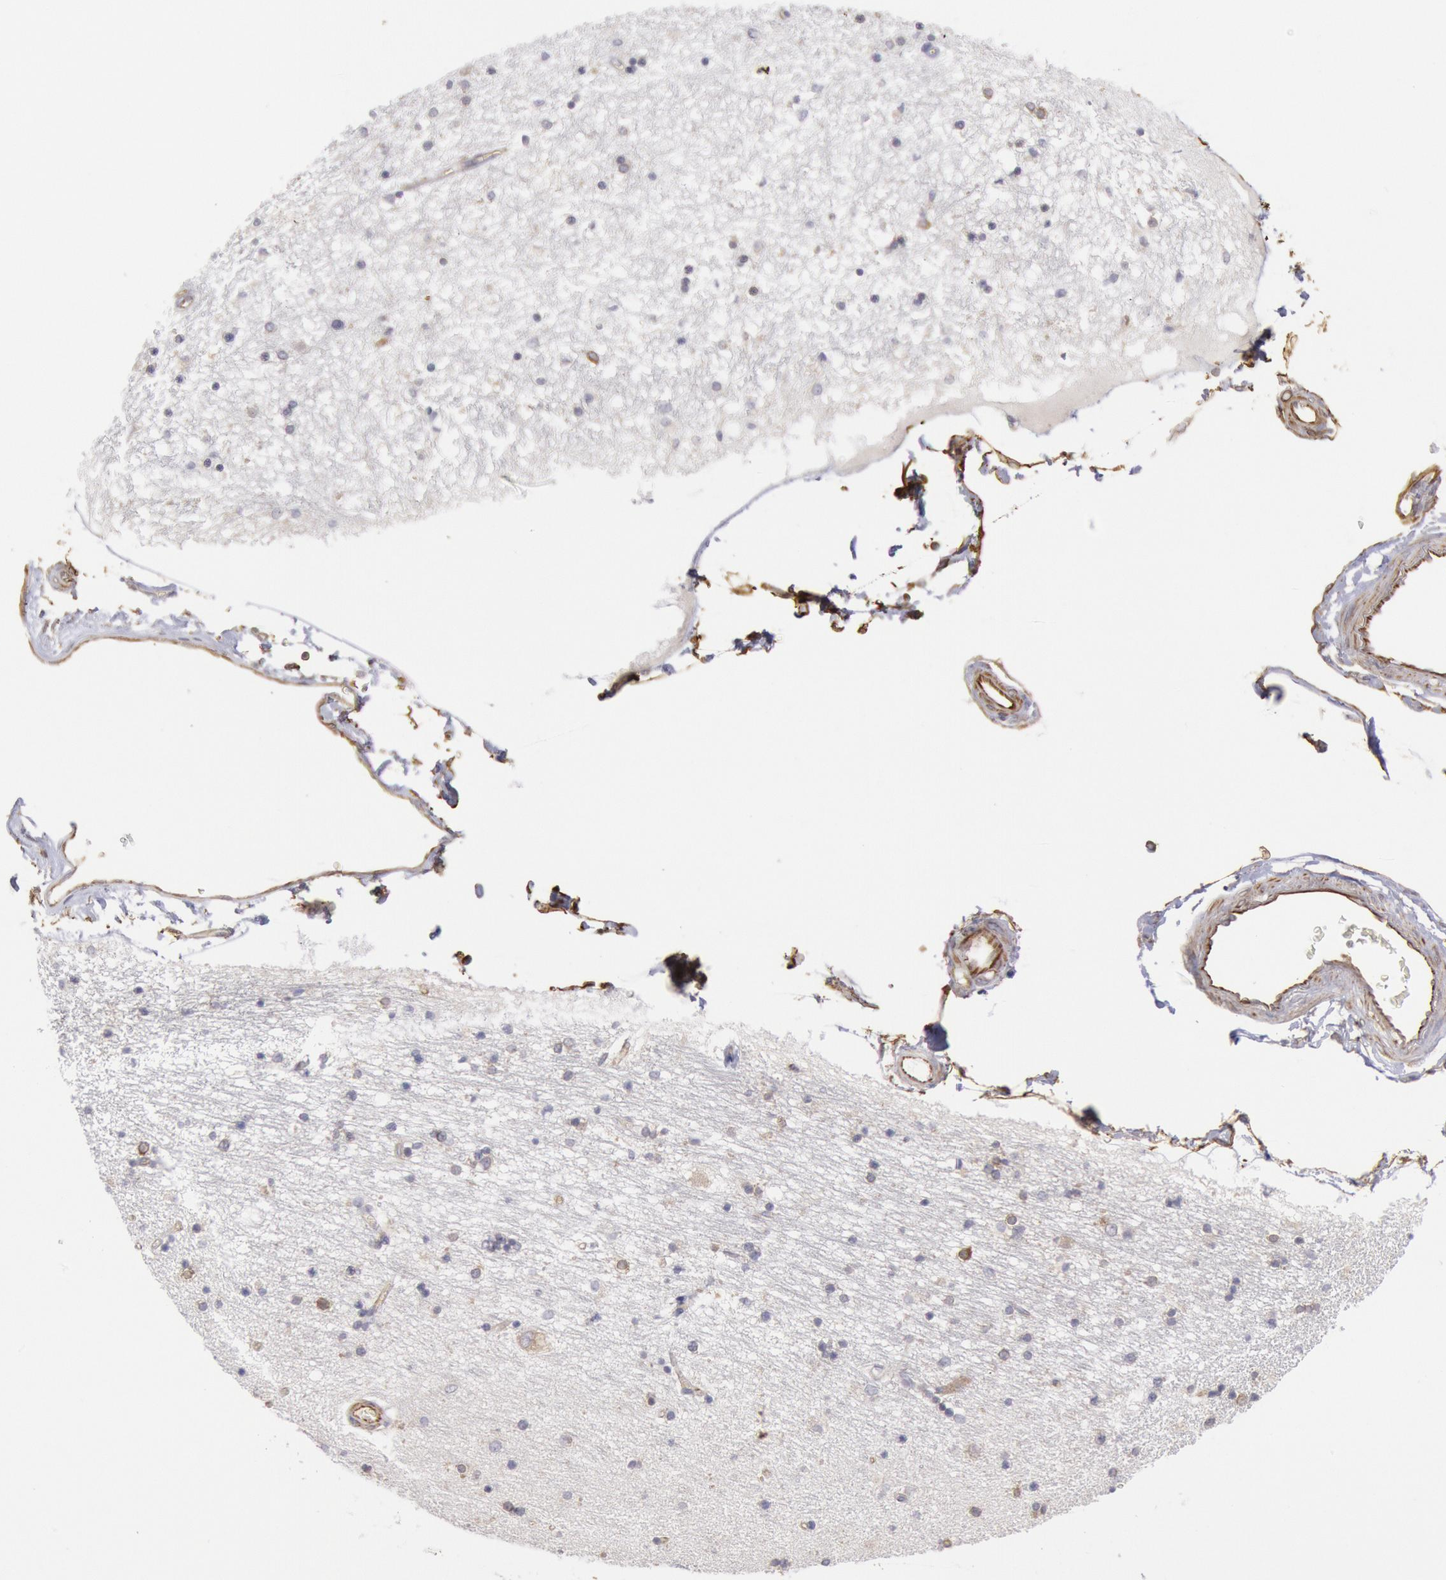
{"staining": {"intensity": "weak", "quantity": "<25%", "location": "cytoplasmic/membranous"}, "tissue": "hippocampus", "cell_type": "Glial cells", "image_type": "normal", "snomed": [{"axis": "morphology", "description": "Normal tissue, NOS"}, {"axis": "topography", "description": "Hippocampus"}], "caption": "IHC histopathology image of benign hippocampus: hippocampus stained with DAB demonstrates no significant protein expression in glial cells.", "gene": "RNF139", "patient": {"sex": "female", "age": 54}}